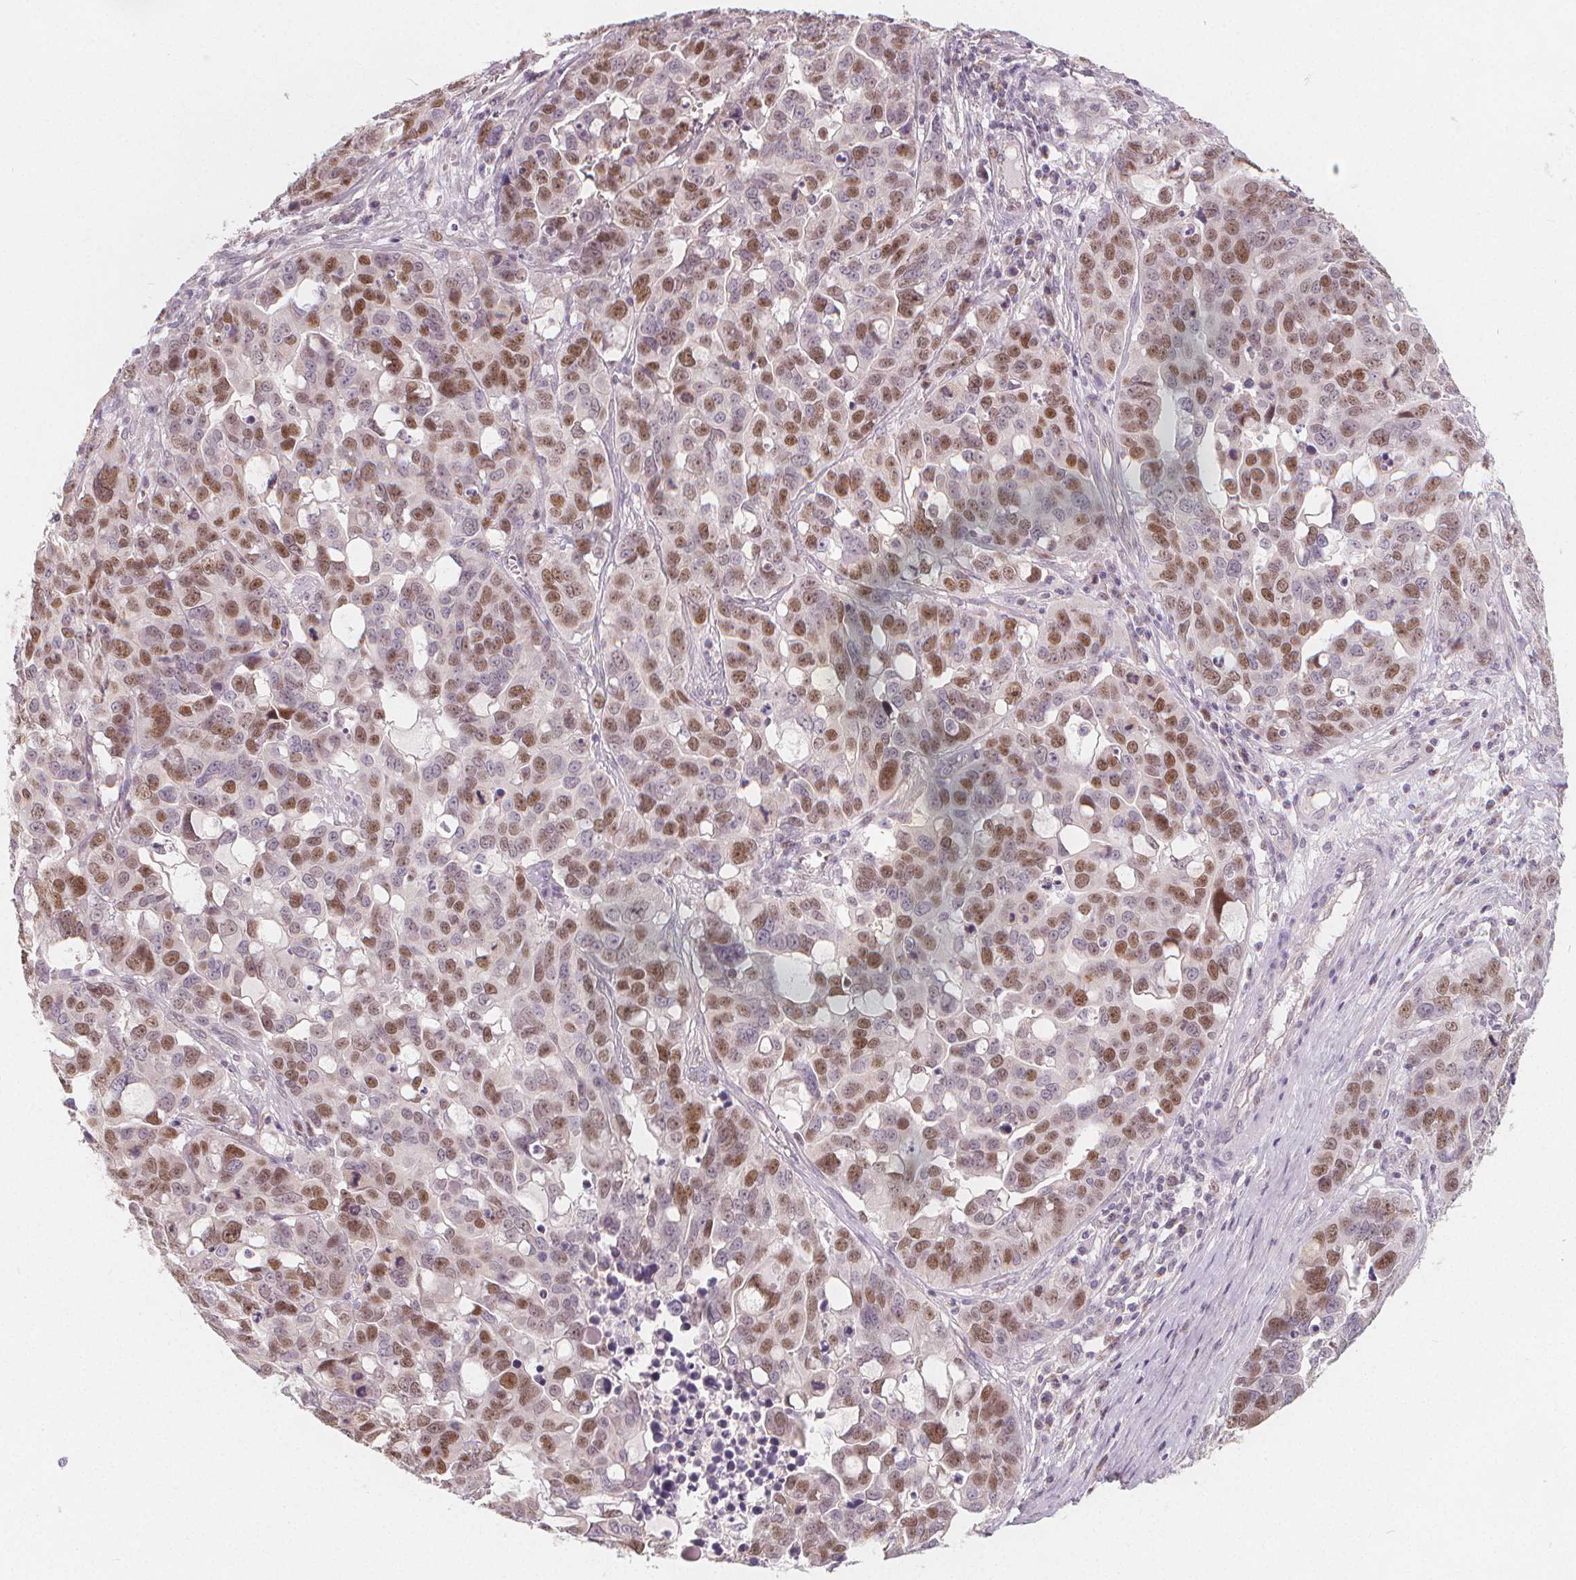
{"staining": {"intensity": "moderate", "quantity": ">75%", "location": "nuclear"}, "tissue": "ovarian cancer", "cell_type": "Tumor cells", "image_type": "cancer", "snomed": [{"axis": "morphology", "description": "Carcinoma, endometroid"}, {"axis": "topography", "description": "Ovary"}], "caption": "Approximately >75% of tumor cells in human endometroid carcinoma (ovarian) display moderate nuclear protein staining as visualized by brown immunohistochemical staining.", "gene": "TIPIN", "patient": {"sex": "female", "age": 78}}